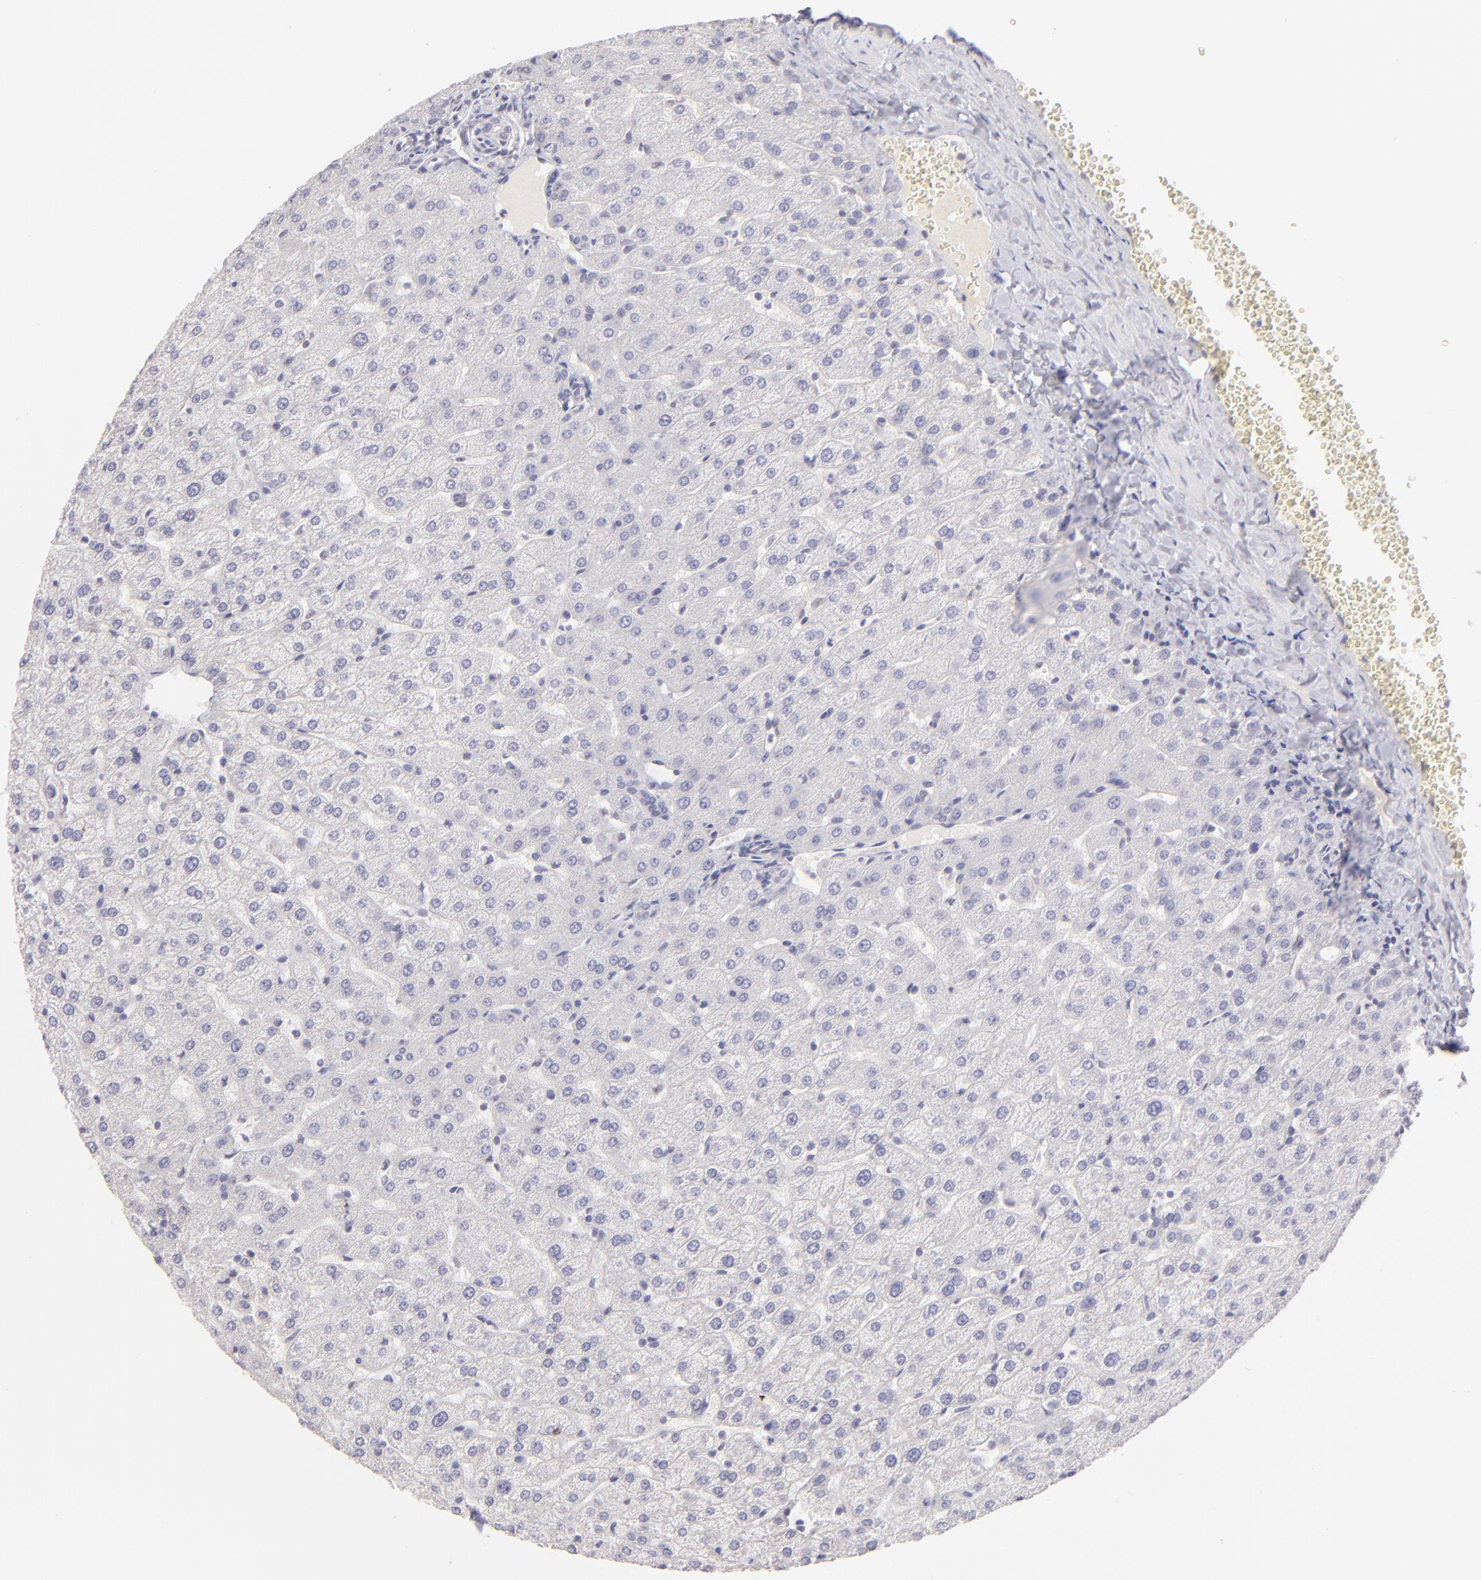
{"staining": {"intensity": "negative", "quantity": "none", "location": "none"}, "tissue": "liver", "cell_type": "Cholangiocytes", "image_type": "normal", "snomed": [{"axis": "morphology", "description": "Normal tissue, NOS"}, {"axis": "morphology", "description": "Fibrosis, NOS"}, {"axis": "topography", "description": "Liver"}], "caption": "High power microscopy micrograph of an immunohistochemistry micrograph of normal liver, revealing no significant positivity in cholangiocytes.", "gene": "MAGEA1", "patient": {"sex": "female", "age": 29}}